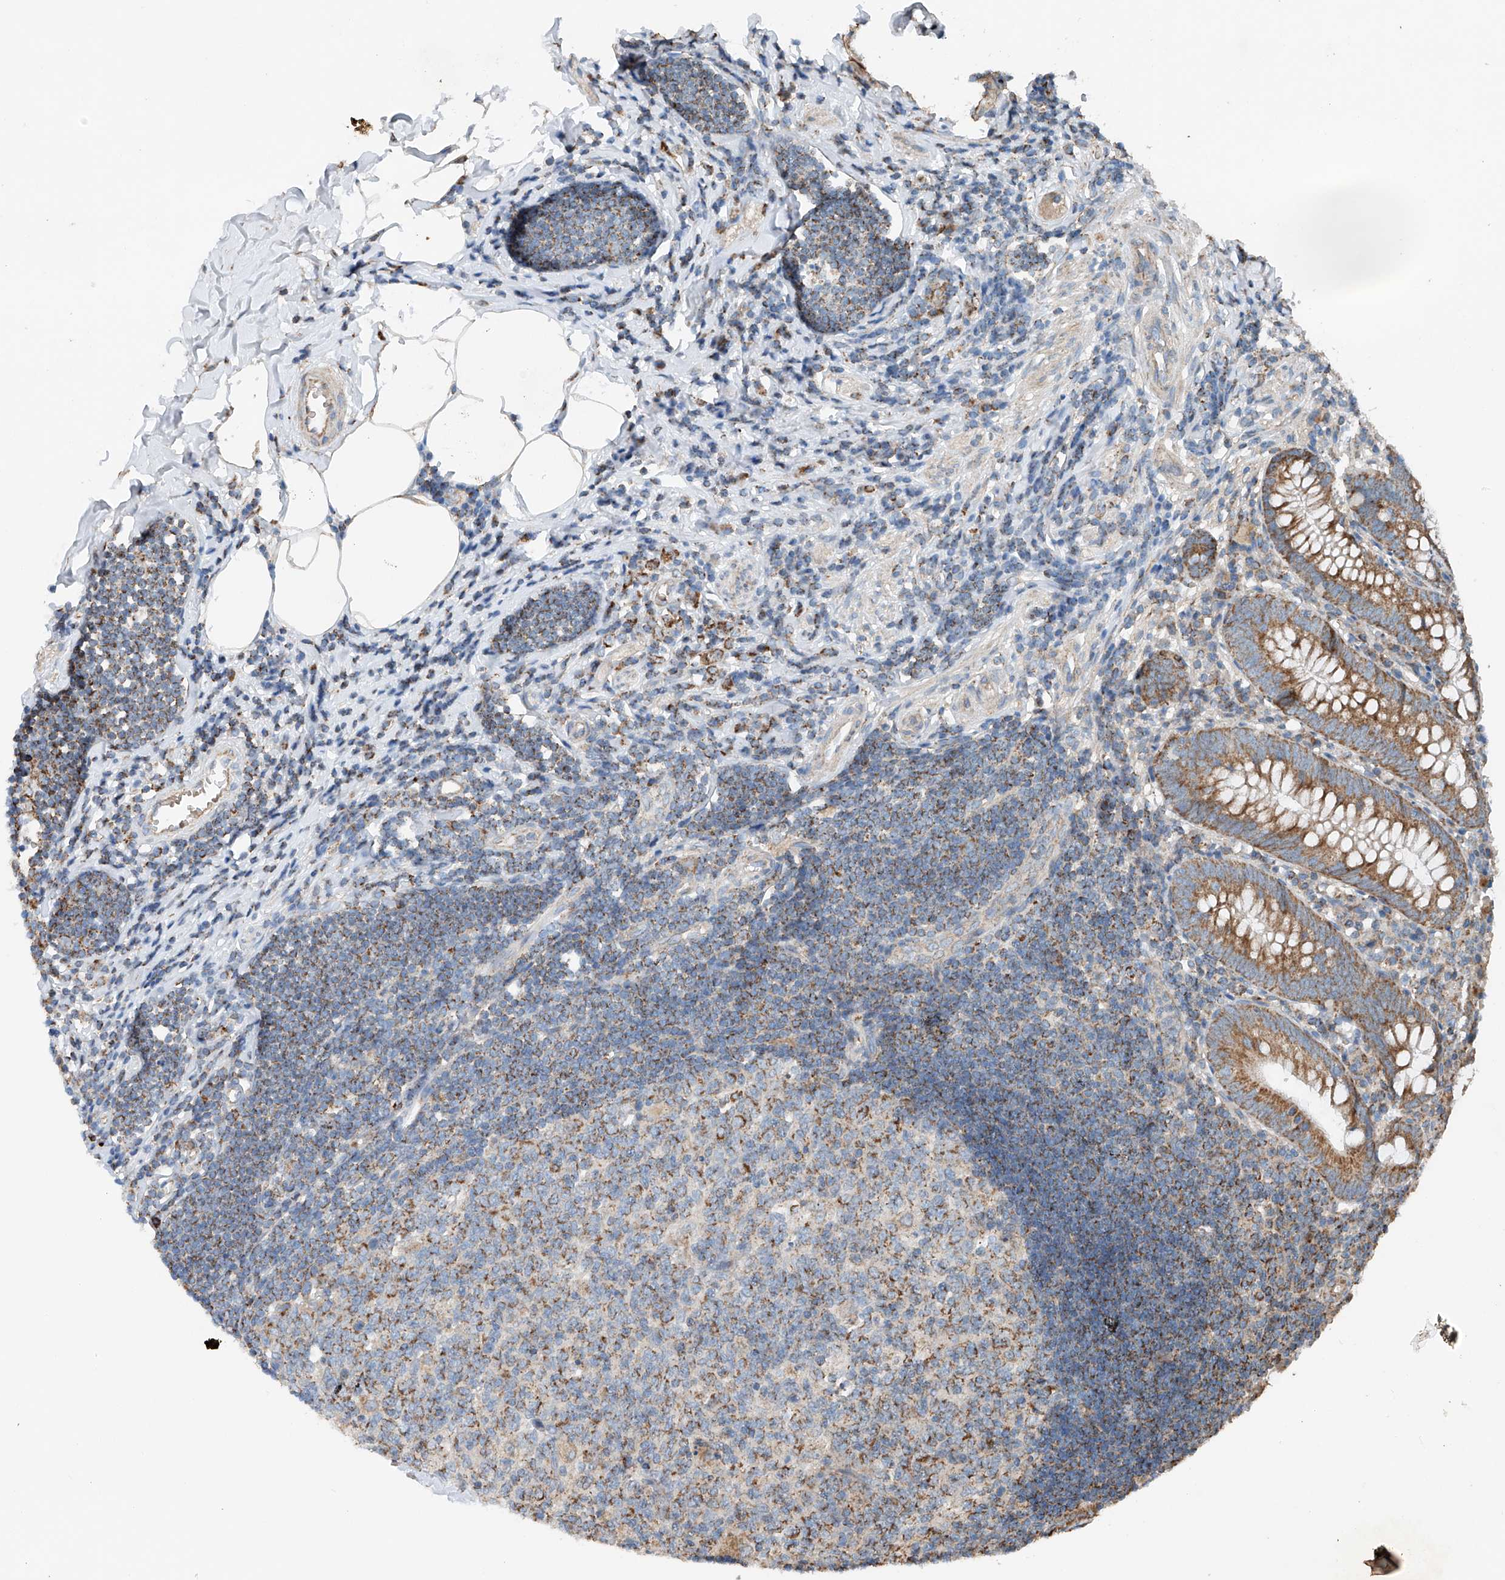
{"staining": {"intensity": "moderate", "quantity": ">75%", "location": "cytoplasmic/membranous"}, "tissue": "appendix", "cell_type": "Glandular cells", "image_type": "normal", "snomed": [{"axis": "morphology", "description": "Normal tissue, NOS"}, {"axis": "topography", "description": "Appendix"}], "caption": "The image demonstrates staining of normal appendix, revealing moderate cytoplasmic/membranous protein positivity (brown color) within glandular cells.", "gene": "AP4B1", "patient": {"sex": "female", "age": 54}}